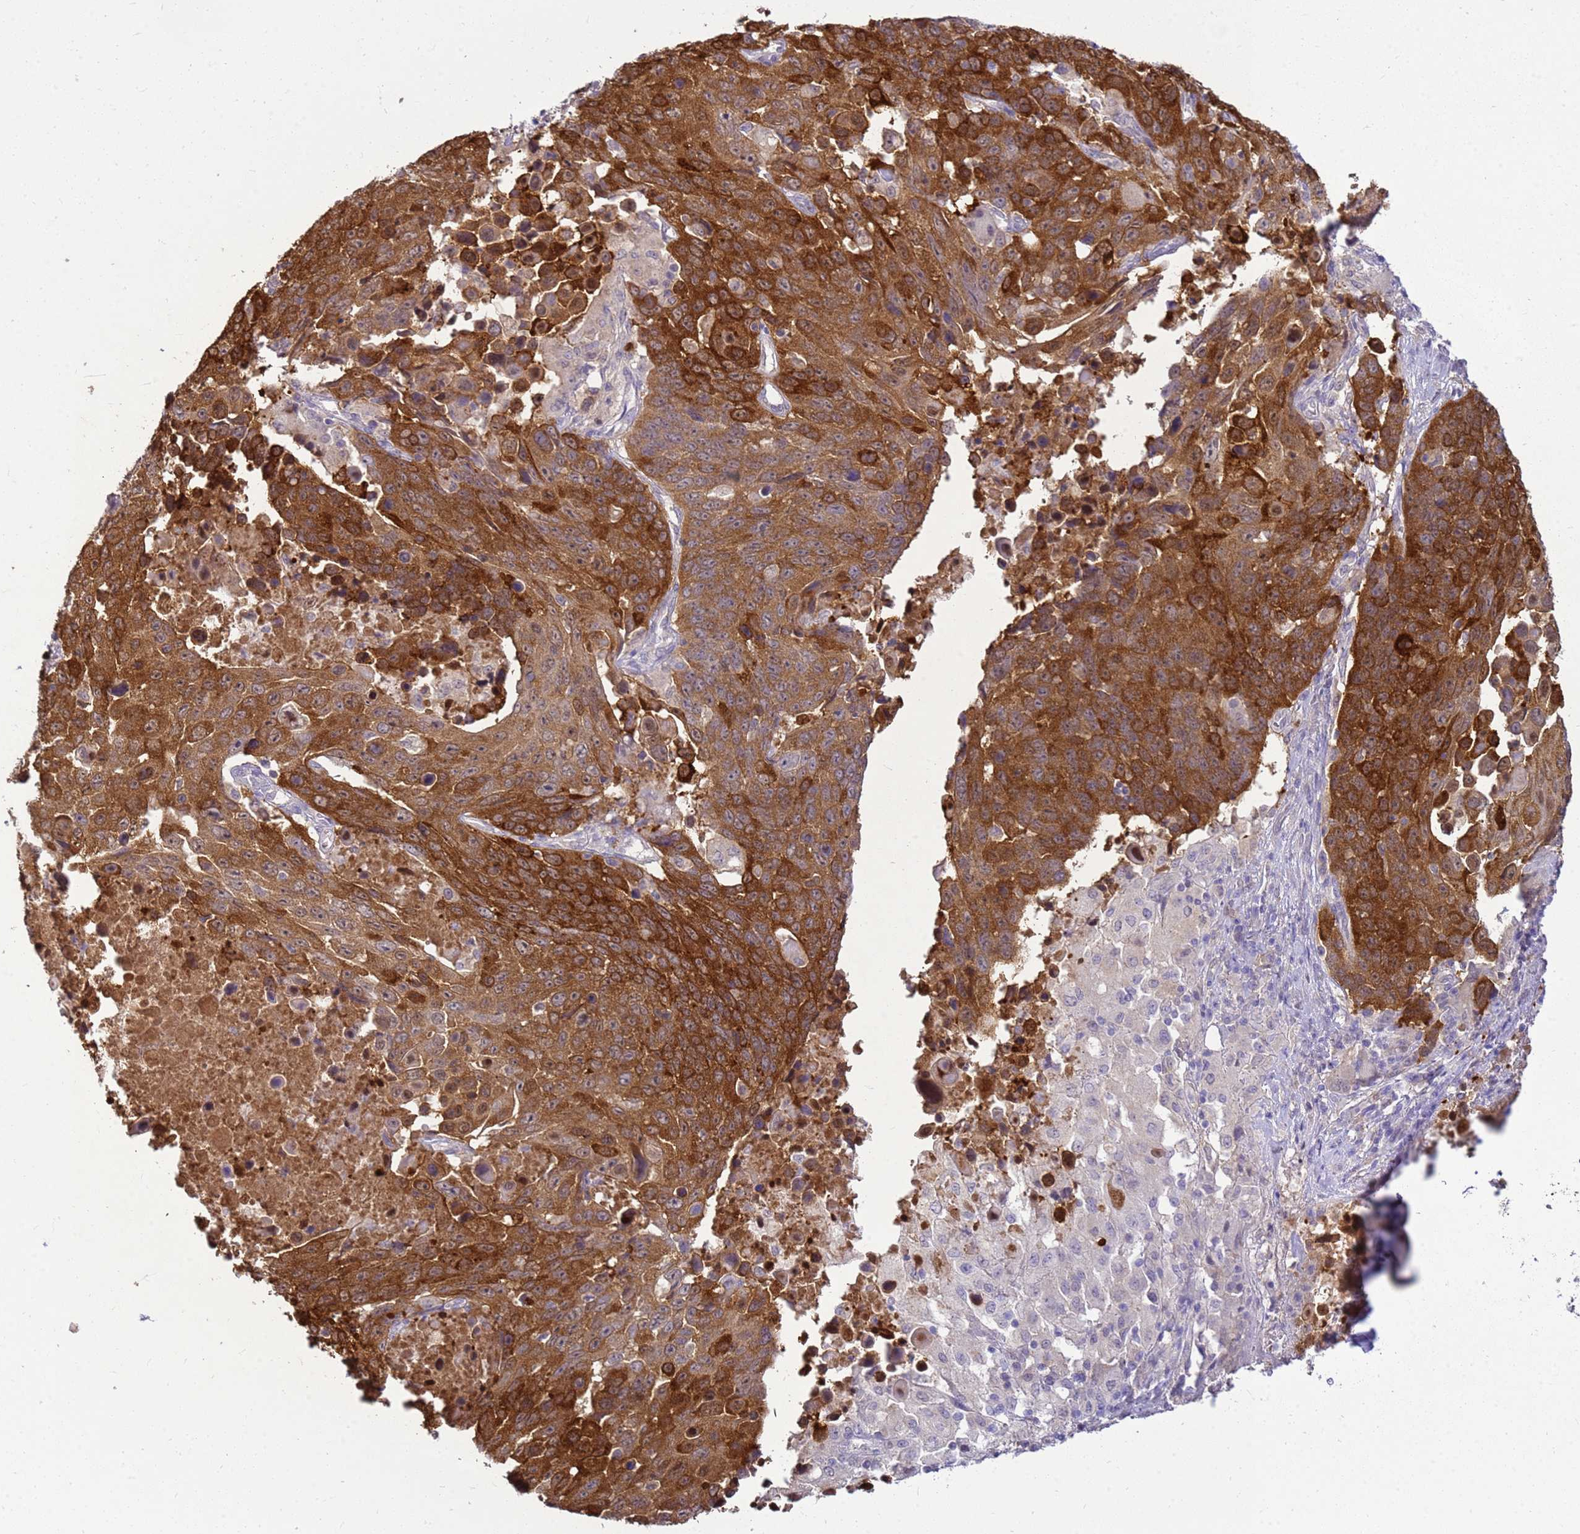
{"staining": {"intensity": "strong", "quantity": ">75%", "location": "cytoplasmic/membranous"}, "tissue": "lung cancer", "cell_type": "Tumor cells", "image_type": "cancer", "snomed": [{"axis": "morphology", "description": "Squamous cell carcinoma, NOS"}, {"axis": "topography", "description": "Lung"}], "caption": "High-magnification brightfield microscopy of squamous cell carcinoma (lung) stained with DAB (brown) and counterstained with hematoxylin (blue). tumor cells exhibit strong cytoplasmic/membranous positivity is present in about>75% of cells.", "gene": "HSPB1", "patient": {"sex": "male", "age": 66}}